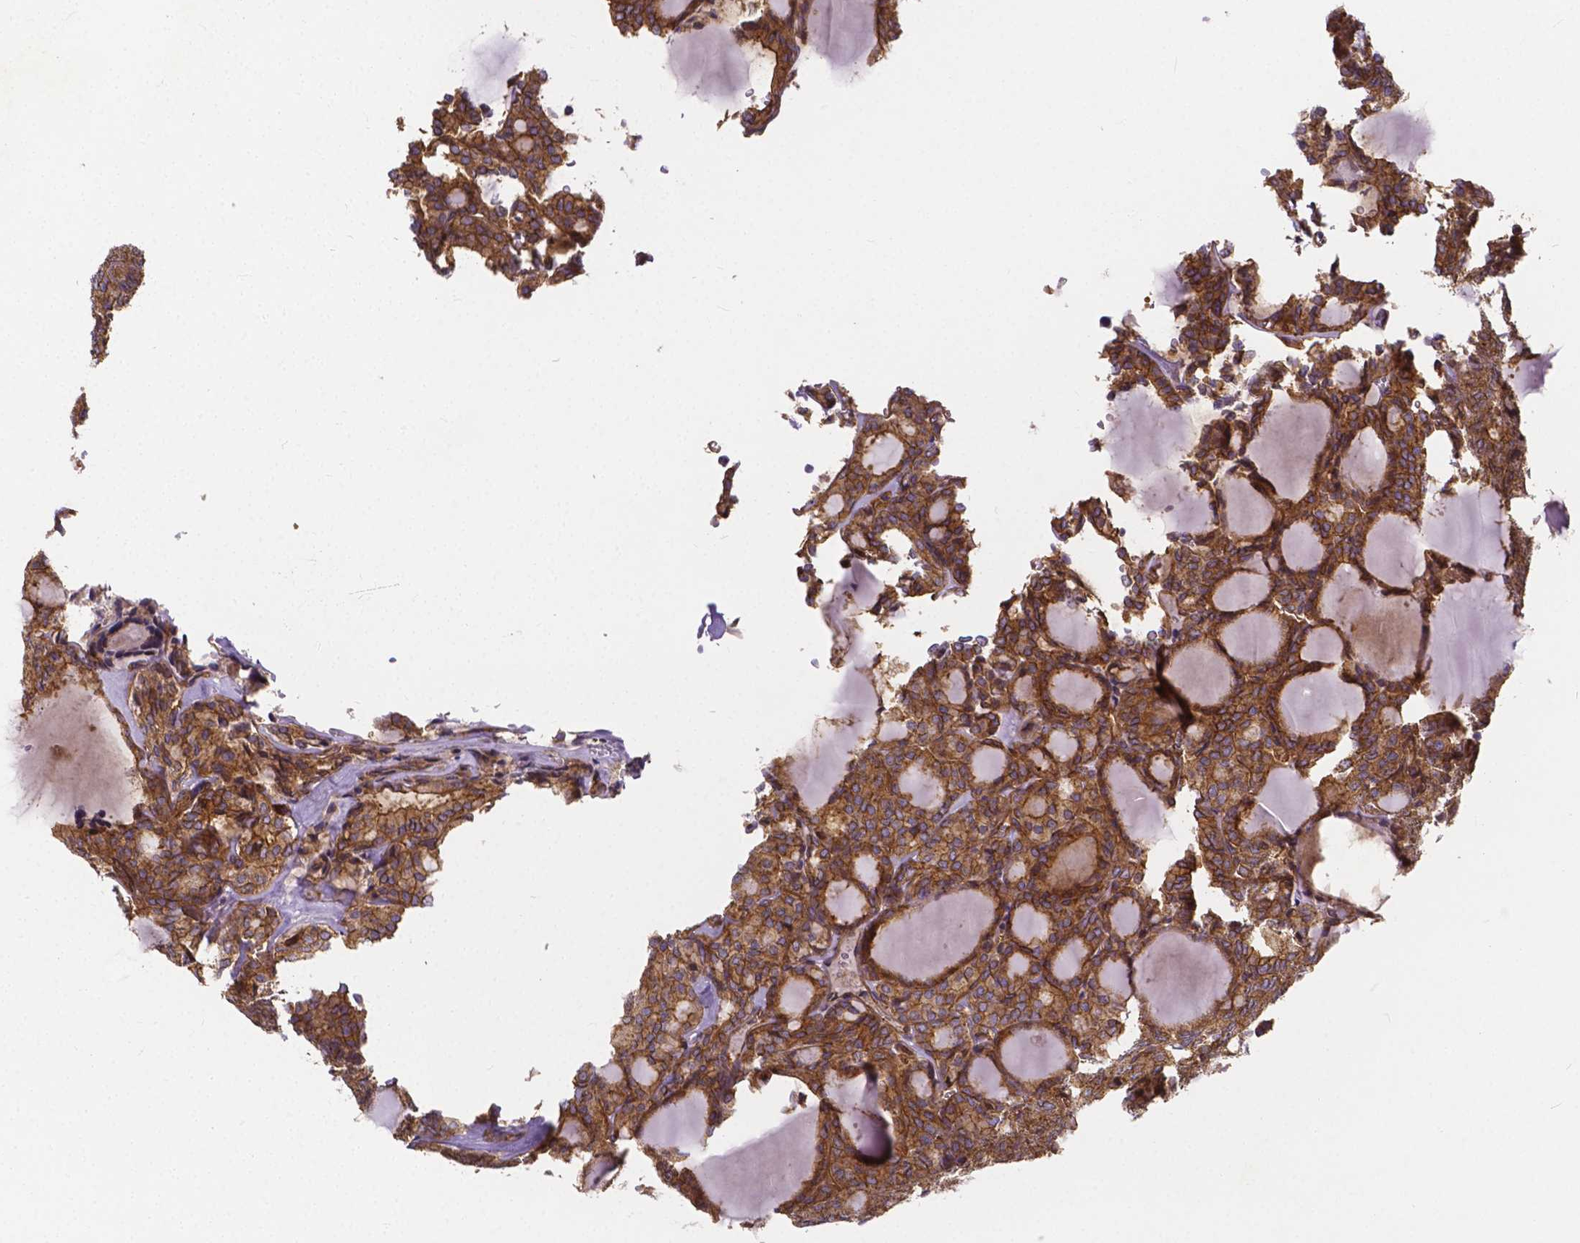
{"staining": {"intensity": "moderate", "quantity": ">75%", "location": "cytoplasmic/membranous"}, "tissue": "thyroid cancer", "cell_type": "Tumor cells", "image_type": "cancer", "snomed": [{"axis": "morphology", "description": "Follicular adenoma carcinoma, NOS"}, {"axis": "topography", "description": "Thyroid gland"}], "caption": "Follicular adenoma carcinoma (thyroid) stained with a brown dye displays moderate cytoplasmic/membranous positive positivity in about >75% of tumor cells.", "gene": "CLINT1", "patient": {"sex": "male", "age": 74}}